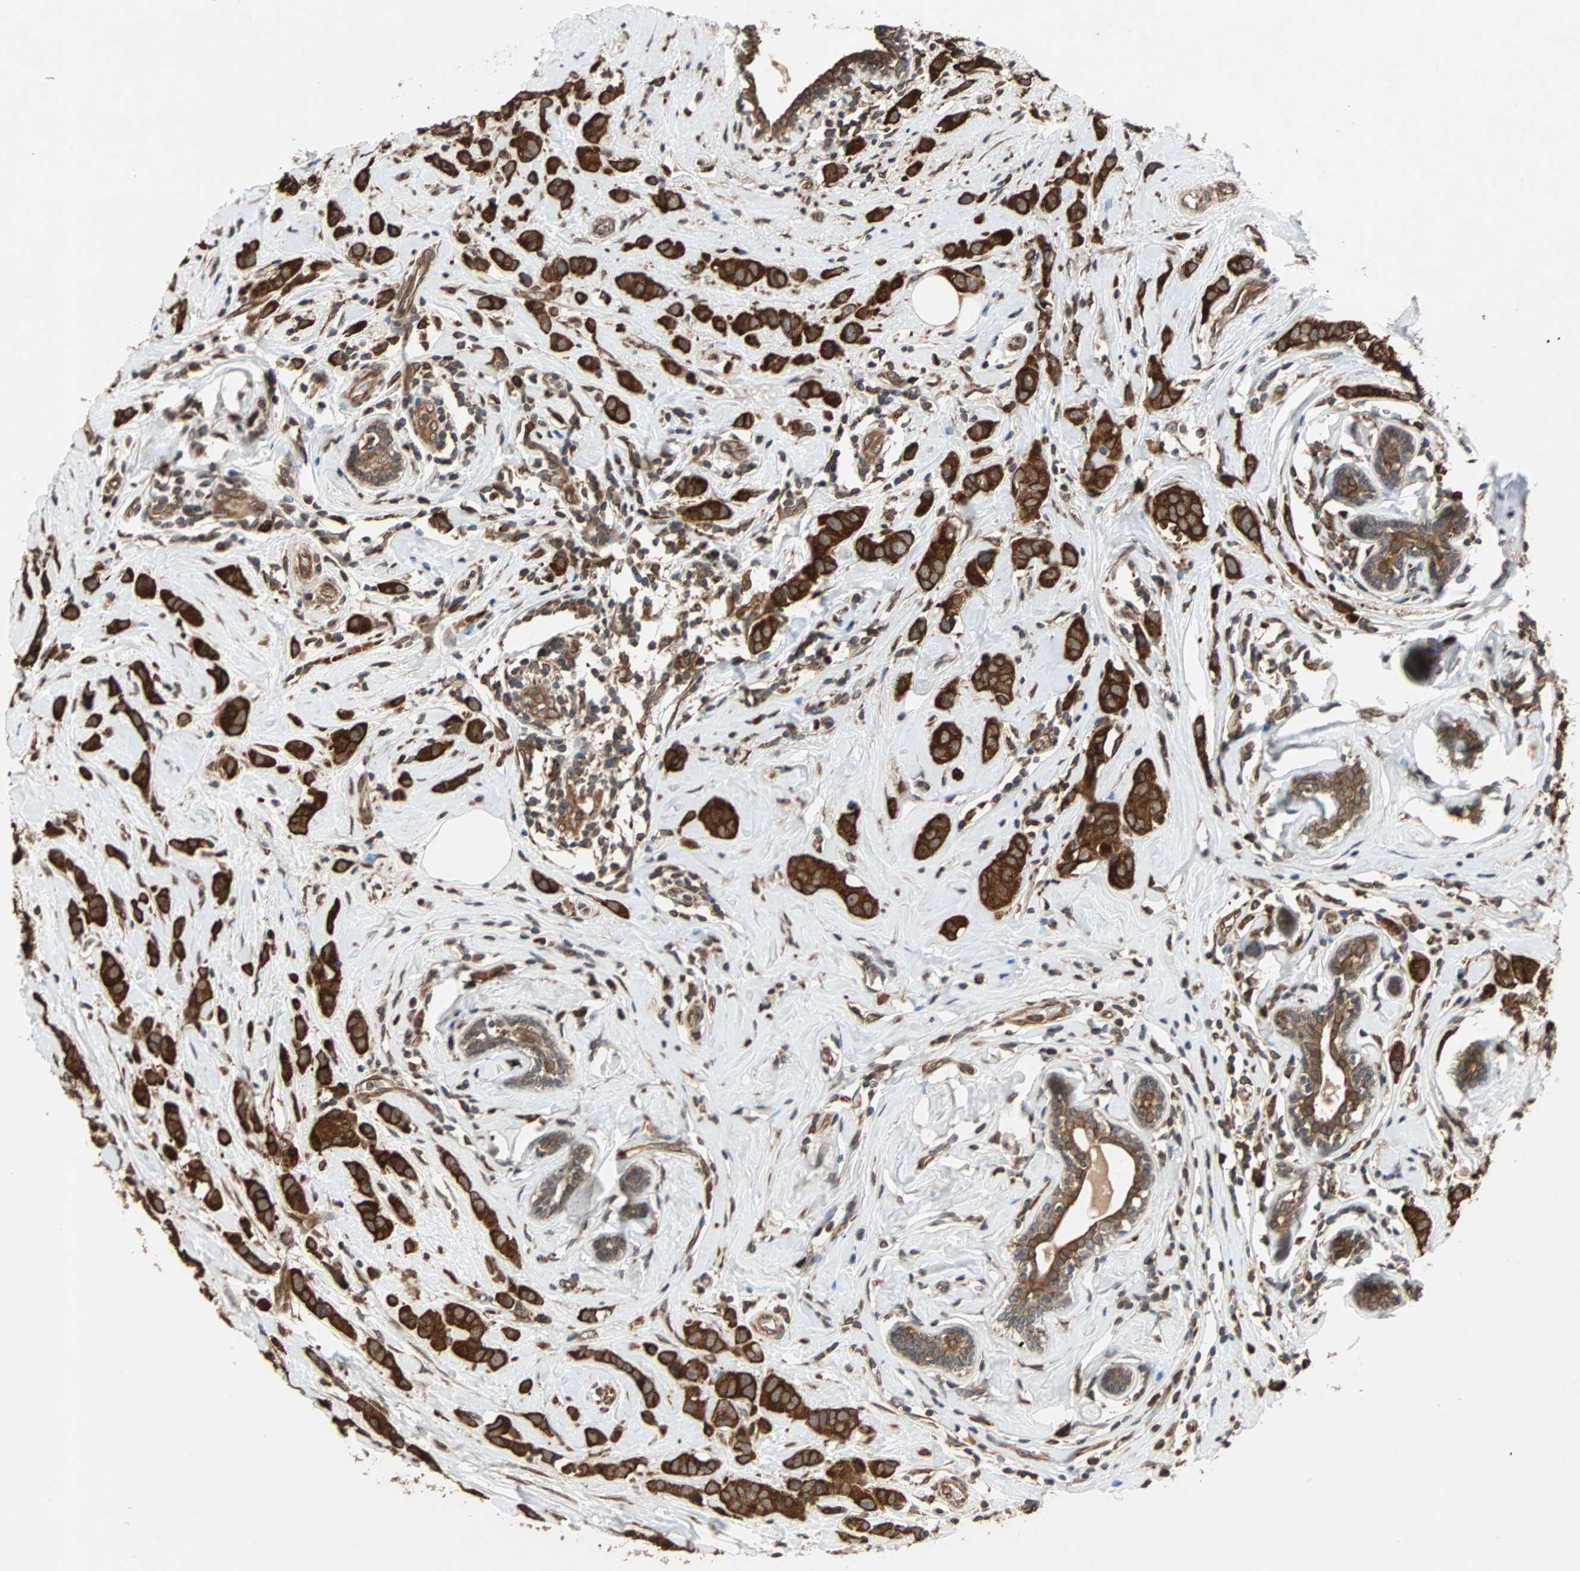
{"staining": {"intensity": "strong", "quantity": ">75%", "location": "cytoplasmic/membranous"}, "tissue": "breast cancer", "cell_type": "Tumor cells", "image_type": "cancer", "snomed": [{"axis": "morphology", "description": "Normal tissue, NOS"}, {"axis": "morphology", "description": "Duct carcinoma"}, {"axis": "topography", "description": "Breast"}], "caption": "Intraductal carcinoma (breast) was stained to show a protein in brown. There is high levels of strong cytoplasmic/membranous positivity in approximately >75% of tumor cells.", "gene": "AUP1", "patient": {"sex": "female", "age": 50}}